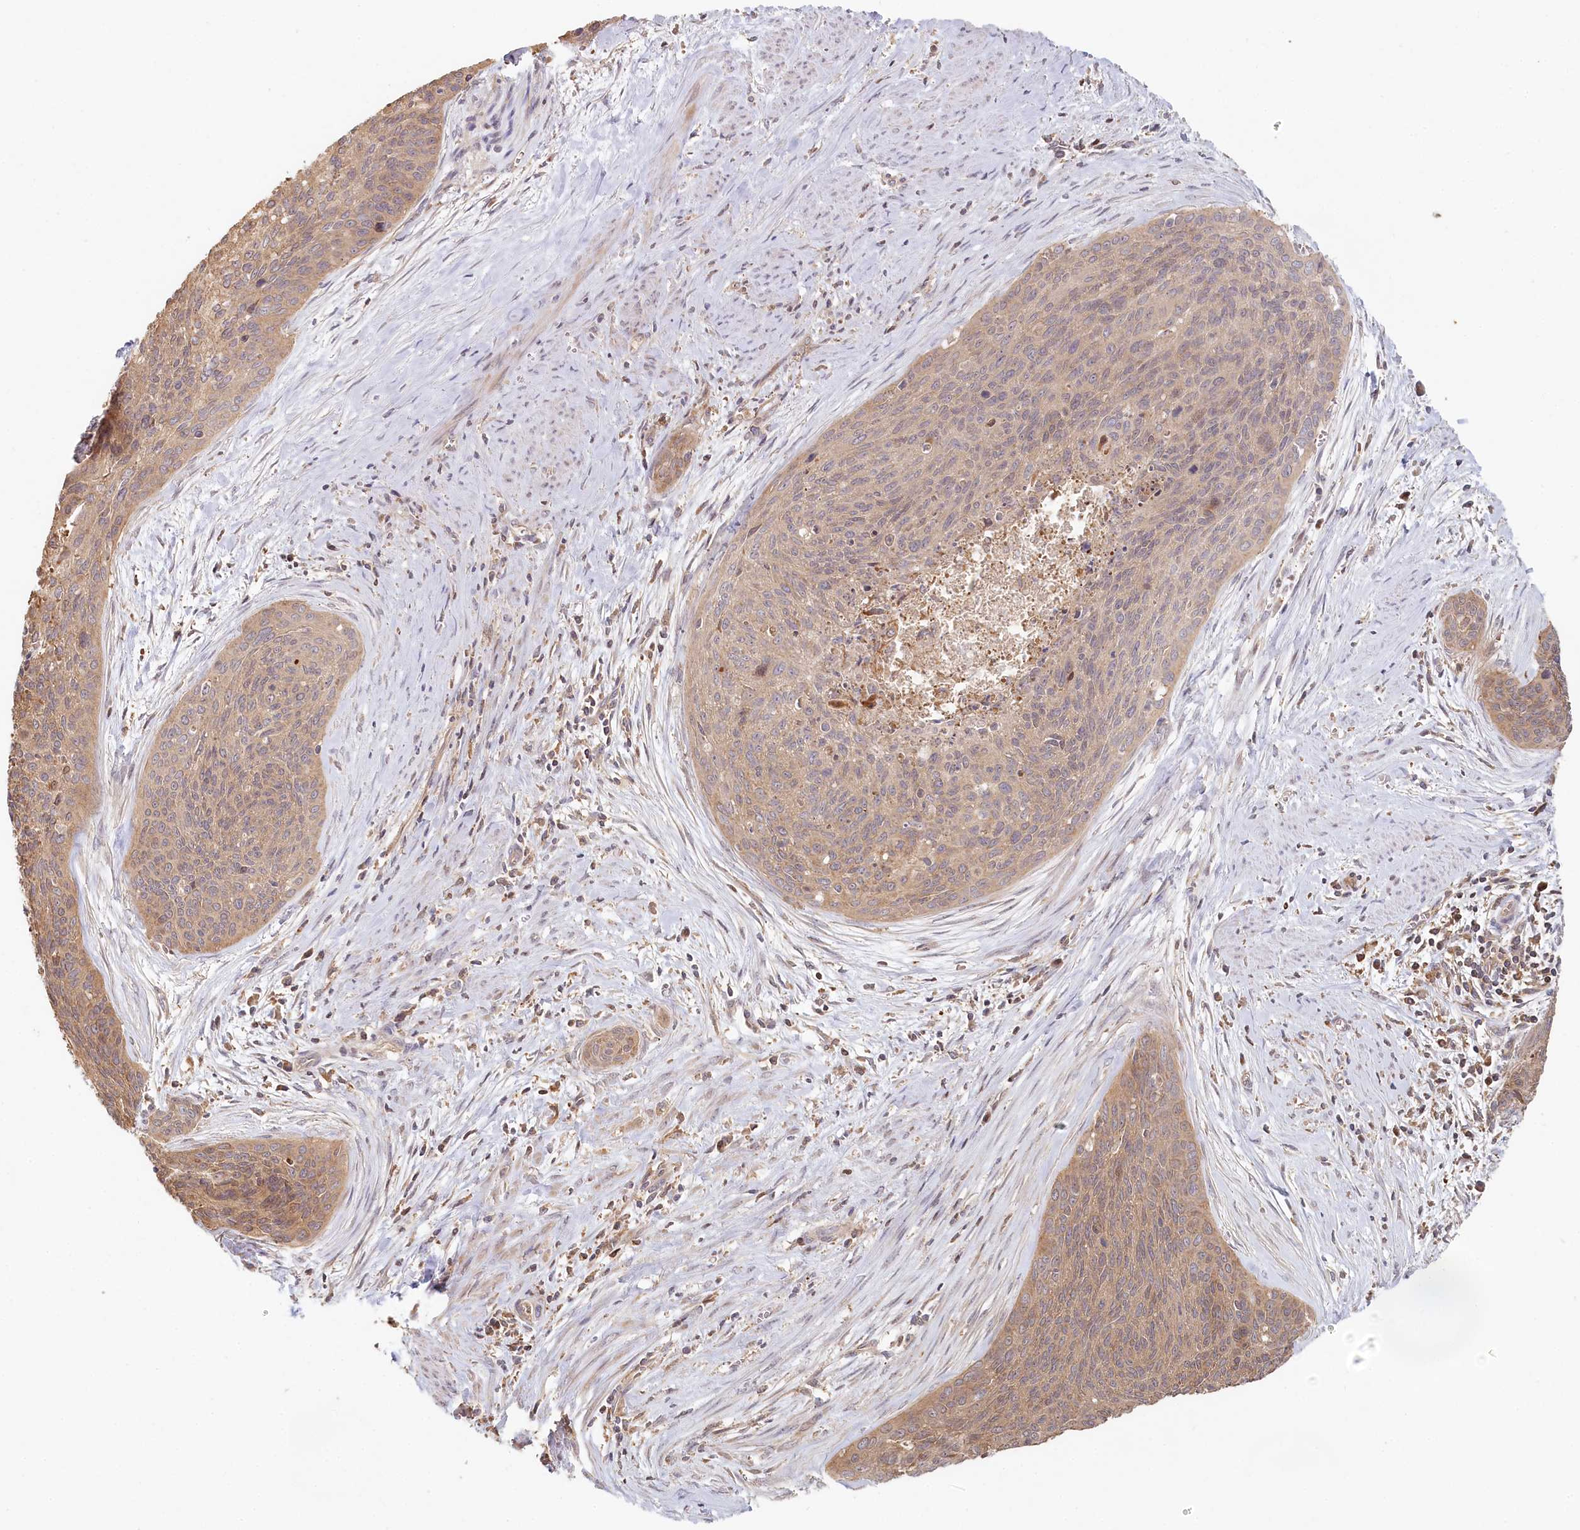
{"staining": {"intensity": "weak", "quantity": "25%-75%", "location": "cytoplasmic/membranous"}, "tissue": "cervical cancer", "cell_type": "Tumor cells", "image_type": "cancer", "snomed": [{"axis": "morphology", "description": "Squamous cell carcinoma, NOS"}, {"axis": "topography", "description": "Cervix"}], "caption": "Approximately 25%-75% of tumor cells in cervical cancer exhibit weak cytoplasmic/membranous protein expression as visualized by brown immunohistochemical staining.", "gene": "HAL", "patient": {"sex": "female", "age": 55}}